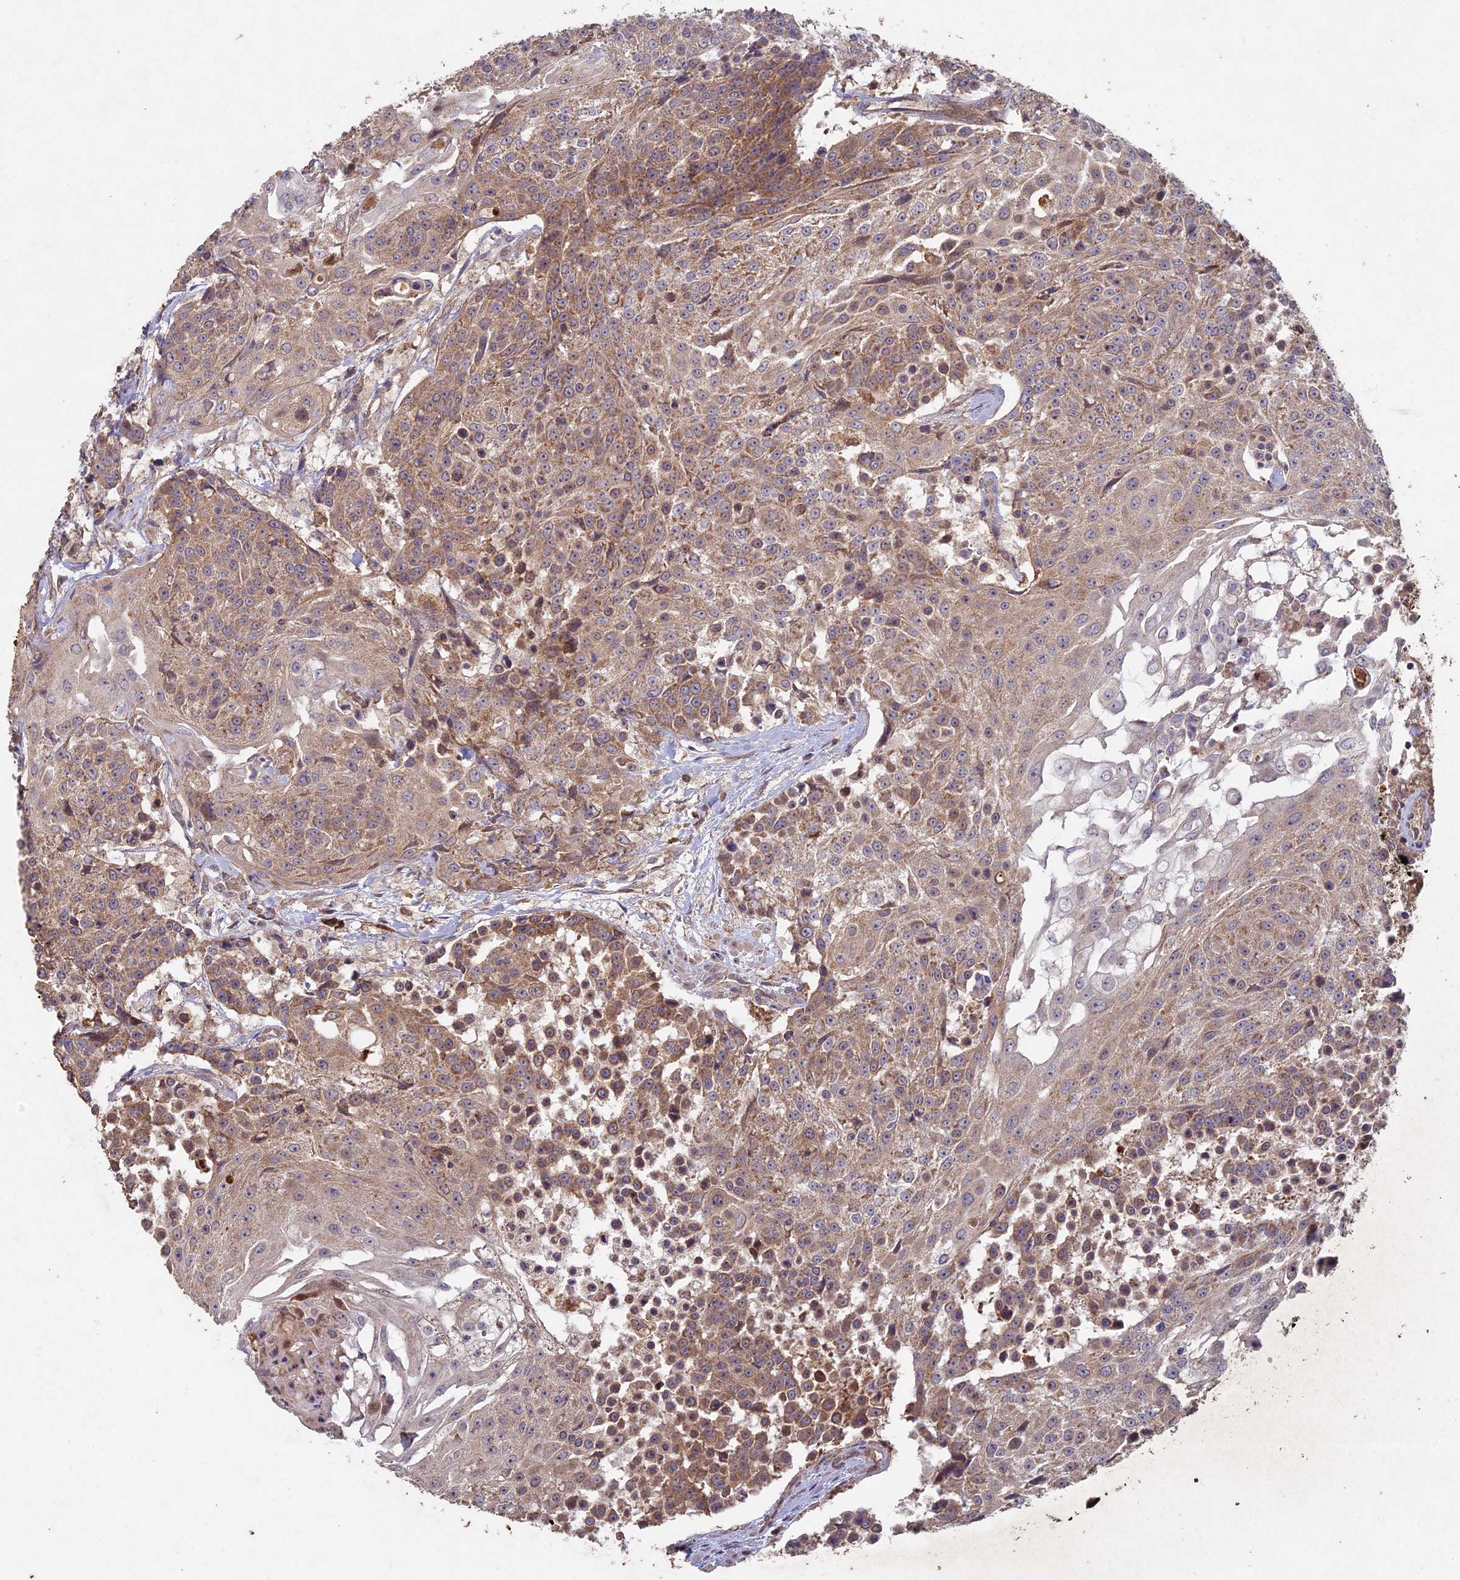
{"staining": {"intensity": "moderate", "quantity": ">75%", "location": "cytoplasmic/membranous"}, "tissue": "urothelial cancer", "cell_type": "Tumor cells", "image_type": "cancer", "snomed": [{"axis": "morphology", "description": "Urothelial carcinoma, High grade"}, {"axis": "topography", "description": "Urinary bladder"}], "caption": "Immunohistochemical staining of human urothelial cancer reveals moderate cytoplasmic/membranous protein positivity in approximately >75% of tumor cells.", "gene": "RCCD1", "patient": {"sex": "female", "age": 63}}